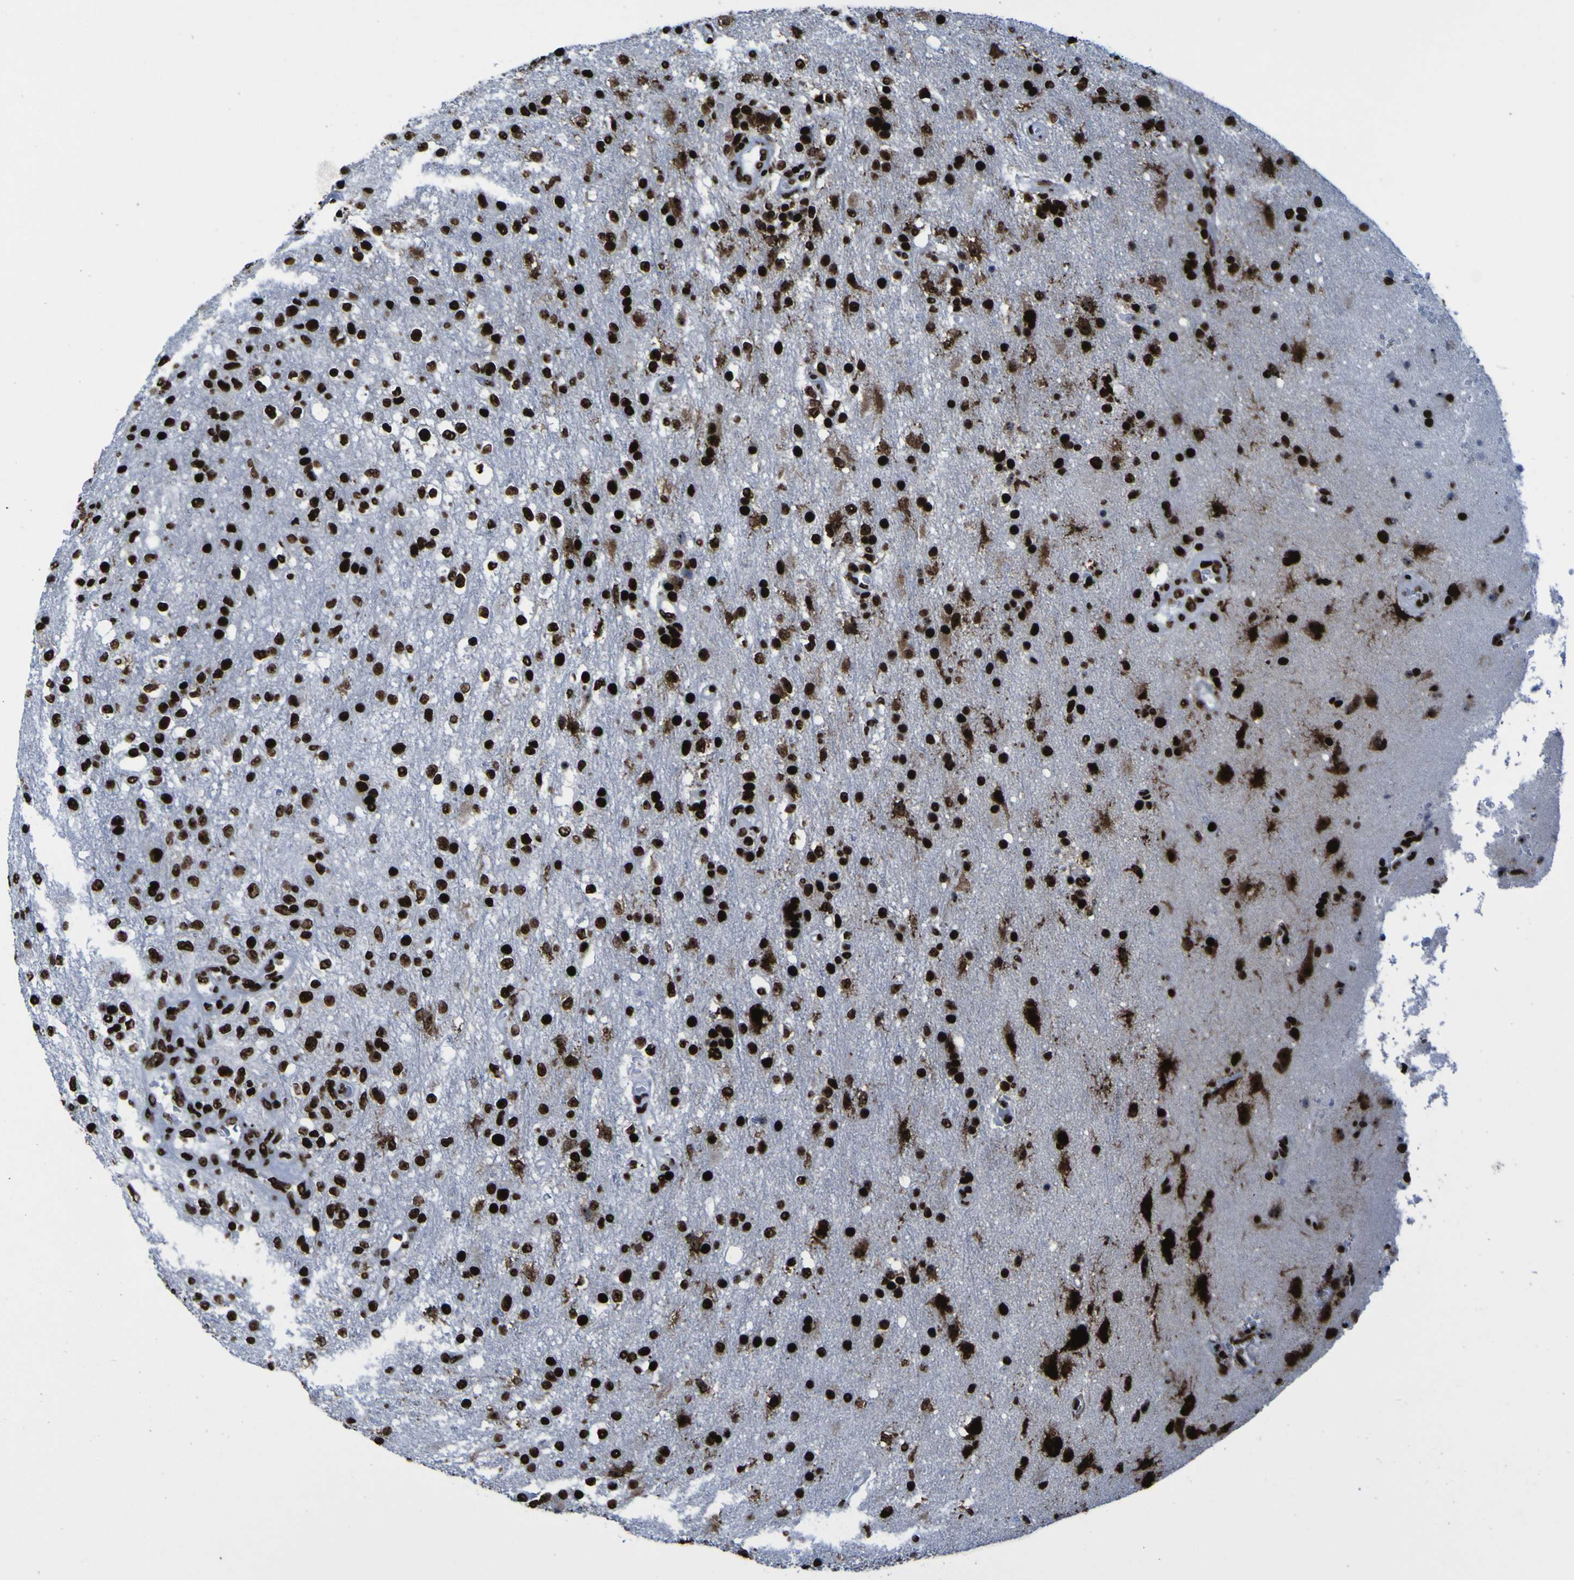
{"staining": {"intensity": "strong", "quantity": ">75%", "location": "nuclear"}, "tissue": "glioma", "cell_type": "Tumor cells", "image_type": "cancer", "snomed": [{"axis": "morphology", "description": "Normal tissue, NOS"}, {"axis": "morphology", "description": "Glioma, malignant, High grade"}, {"axis": "topography", "description": "Cerebral cortex"}], "caption": "Glioma stained for a protein (brown) shows strong nuclear positive positivity in about >75% of tumor cells.", "gene": "NPM1", "patient": {"sex": "male", "age": 77}}